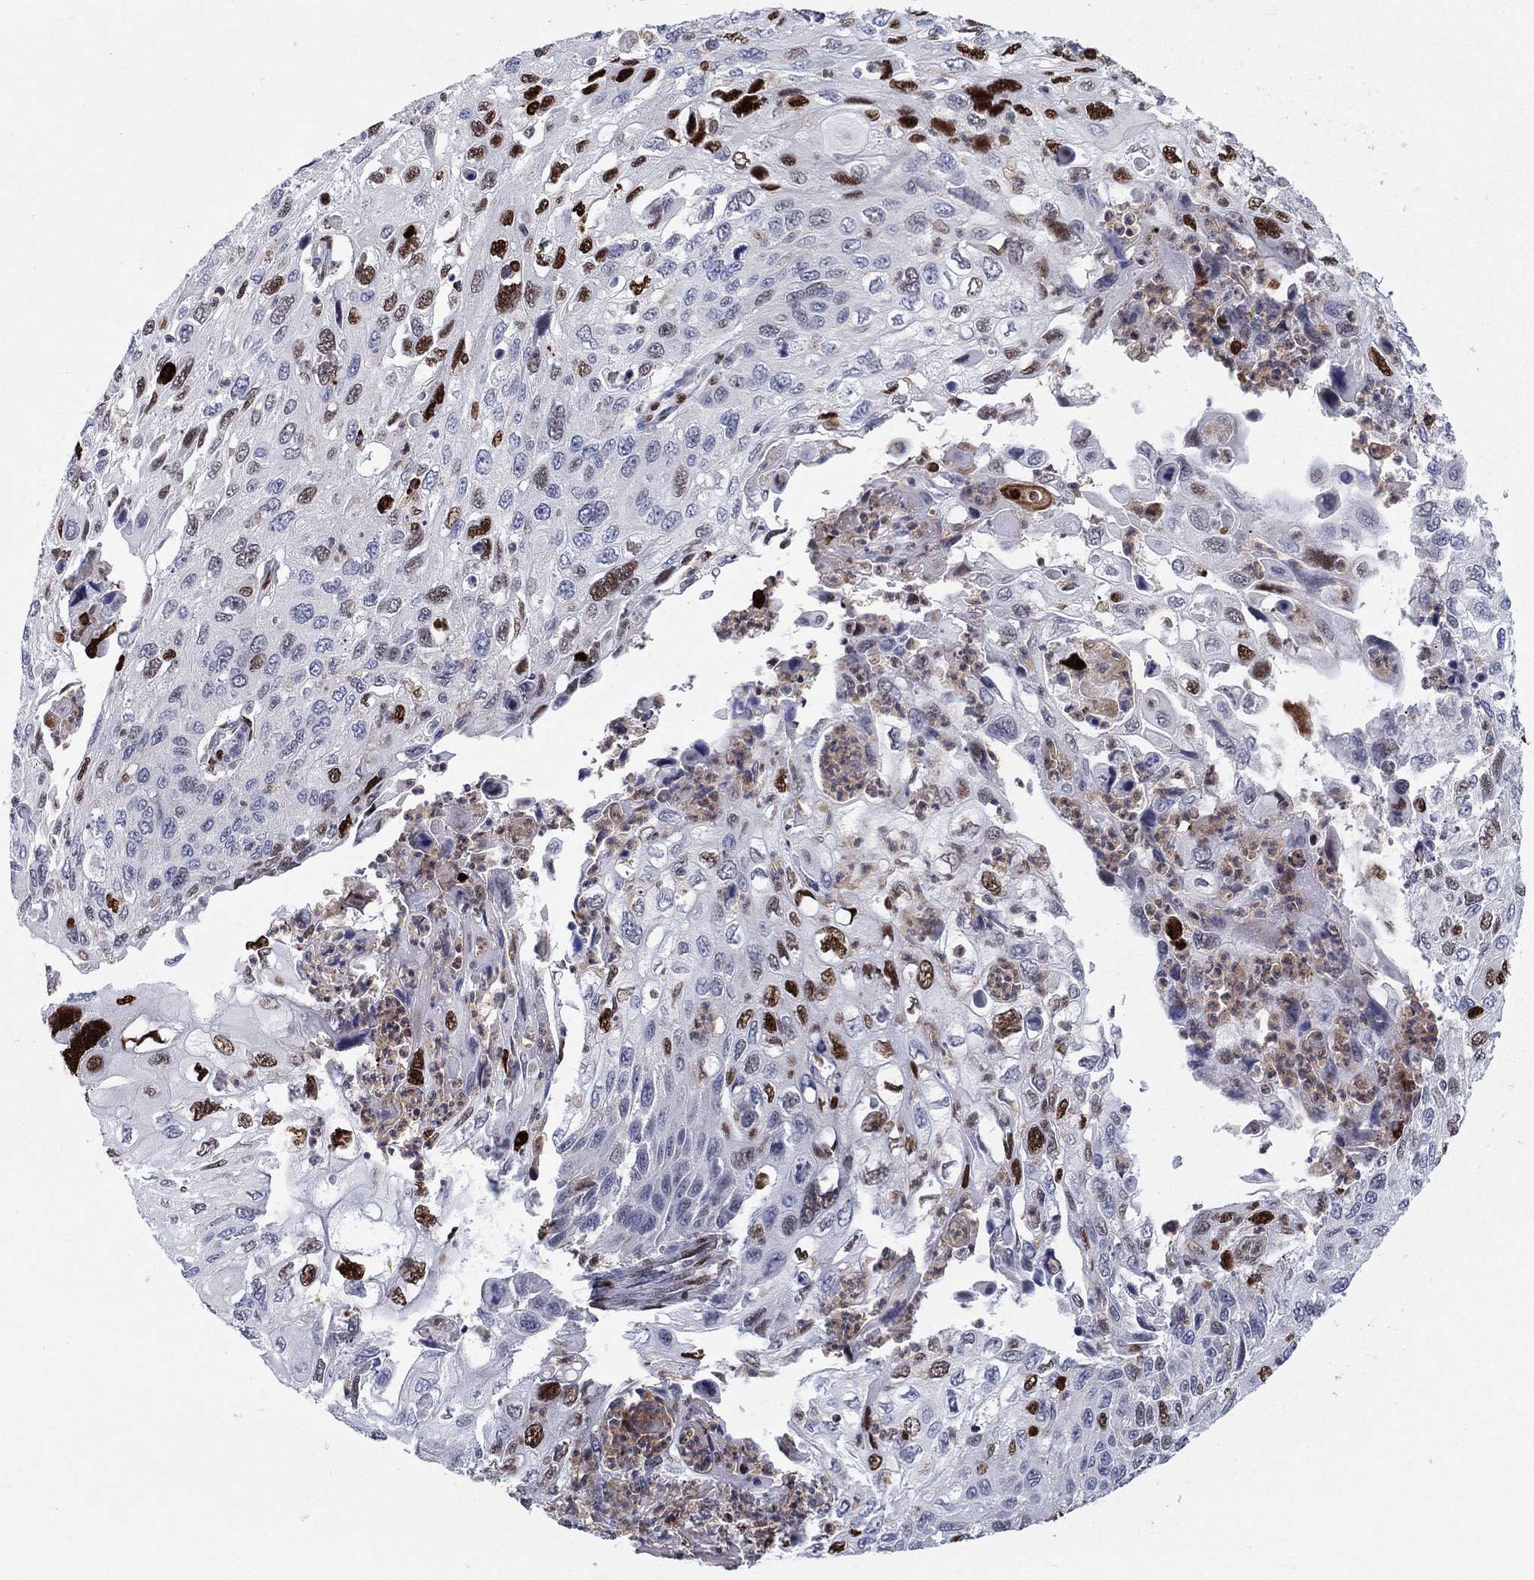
{"staining": {"intensity": "strong", "quantity": "<25%", "location": "nuclear"}, "tissue": "cervical cancer", "cell_type": "Tumor cells", "image_type": "cancer", "snomed": [{"axis": "morphology", "description": "Squamous cell carcinoma, NOS"}, {"axis": "topography", "description": "Cervix"}], "caption": "IHC of human cervical squamous cell carcinoma demonstrates medium levels of strong nuclear staining in approximately <25% of tumor cells.", "gene": "ZNHIT3", "patient": {"sex": "female", "age": 70}}